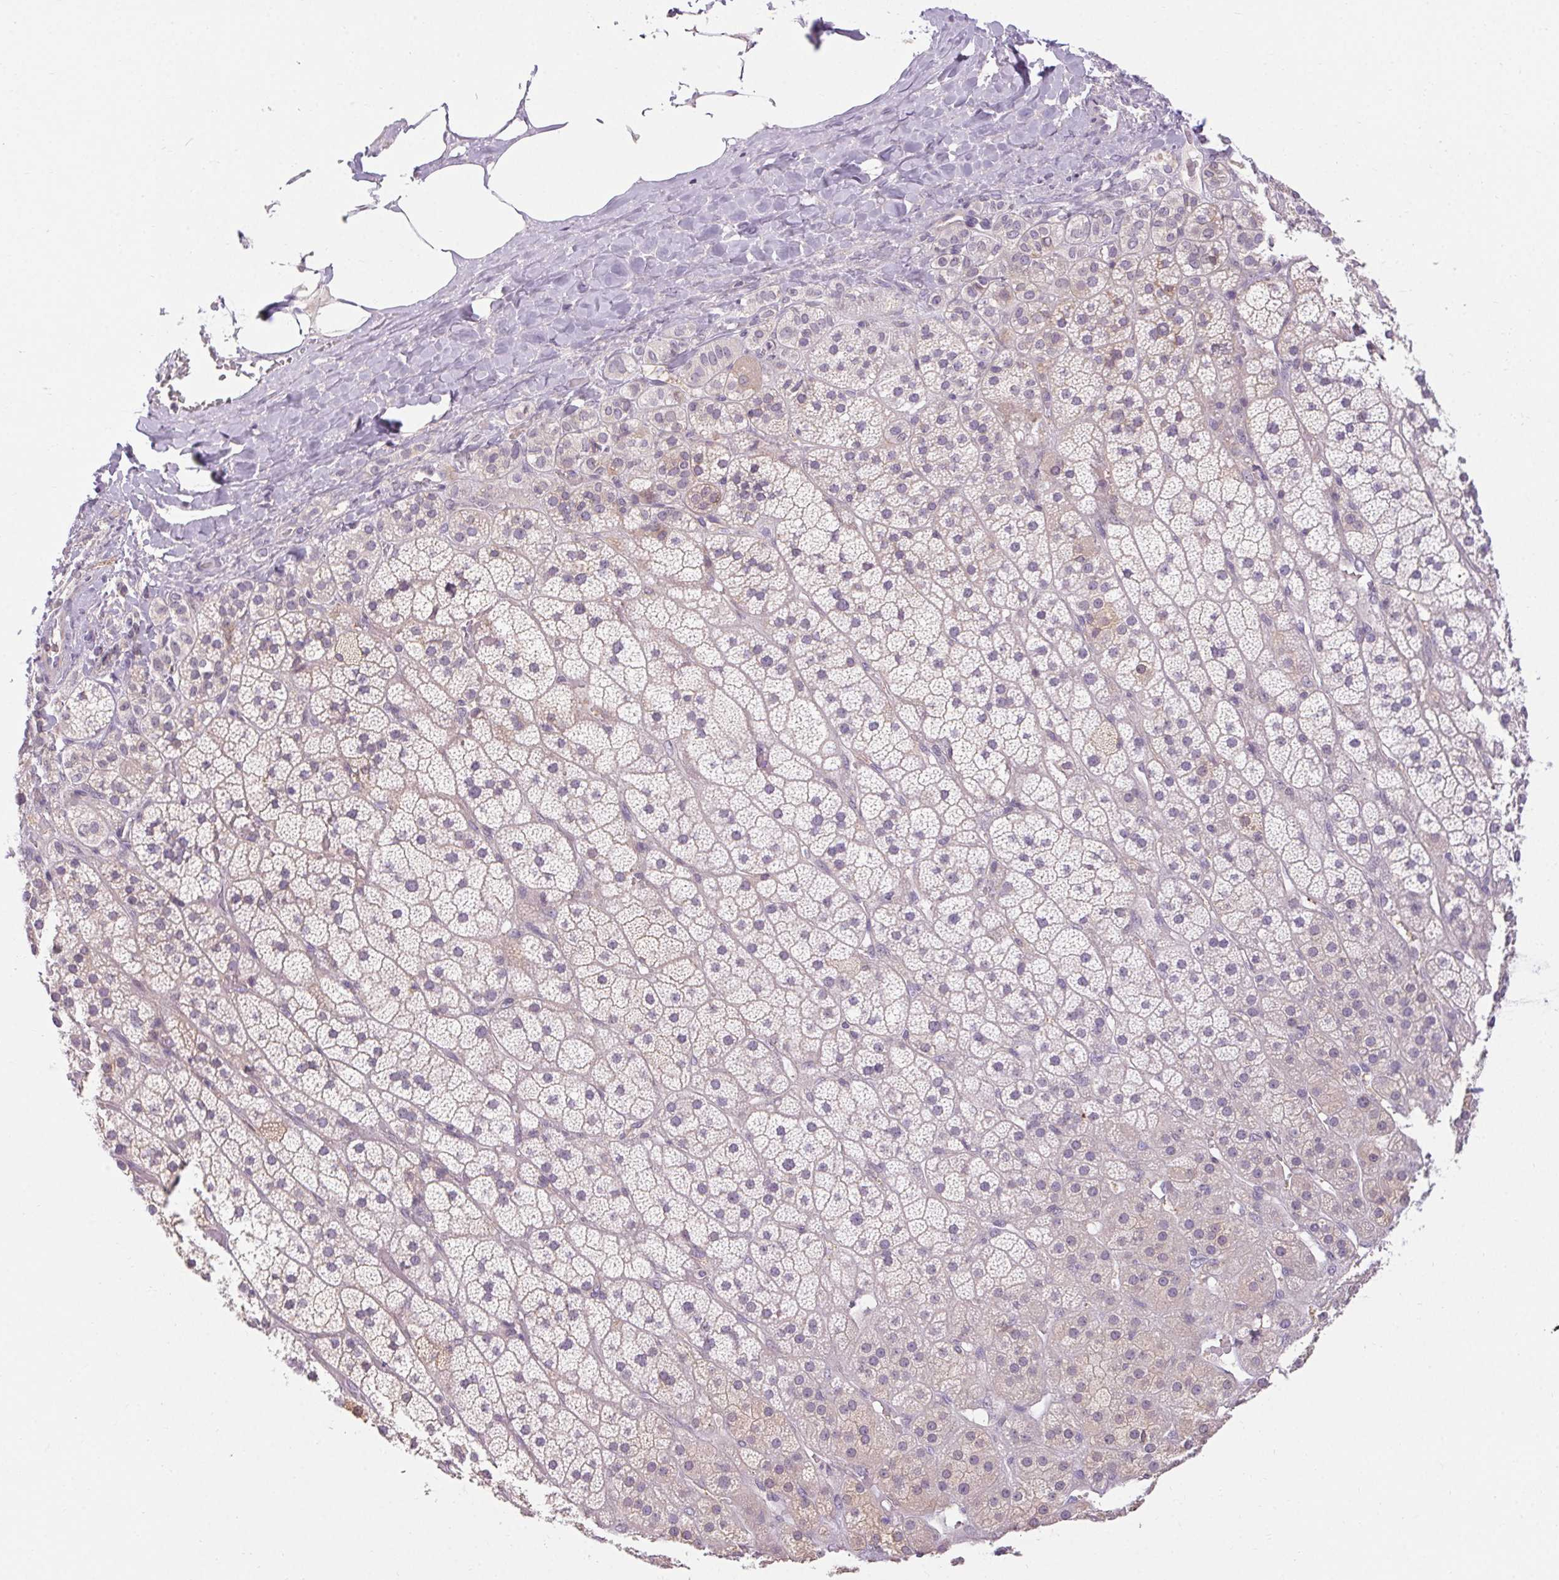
{"staining": {"intensity": "moderate", "quantity": "<25%", "location": "cytoplasmic/membranous,nuclear"}, "tissue": "adrenal gland", "cell_type": "Glandular cells", "image_type": "normal", "snomed": [{"axis": "morphology", "description": "Normal tissue, NOS"}, {"axis": "topography", "description": "Adrenal gland"}], "caption": "Immunohistochemical staining of normal human adrenal gland demonstrates moderate cytoplasmic/membranous,nuclear protein expression in about <25% of glandular cells. (brown staining indicates protein expression, while blue staining denotes nuclei).", "gene": "TMEM52B", "patient": {"sex": "male", "age": 57}}